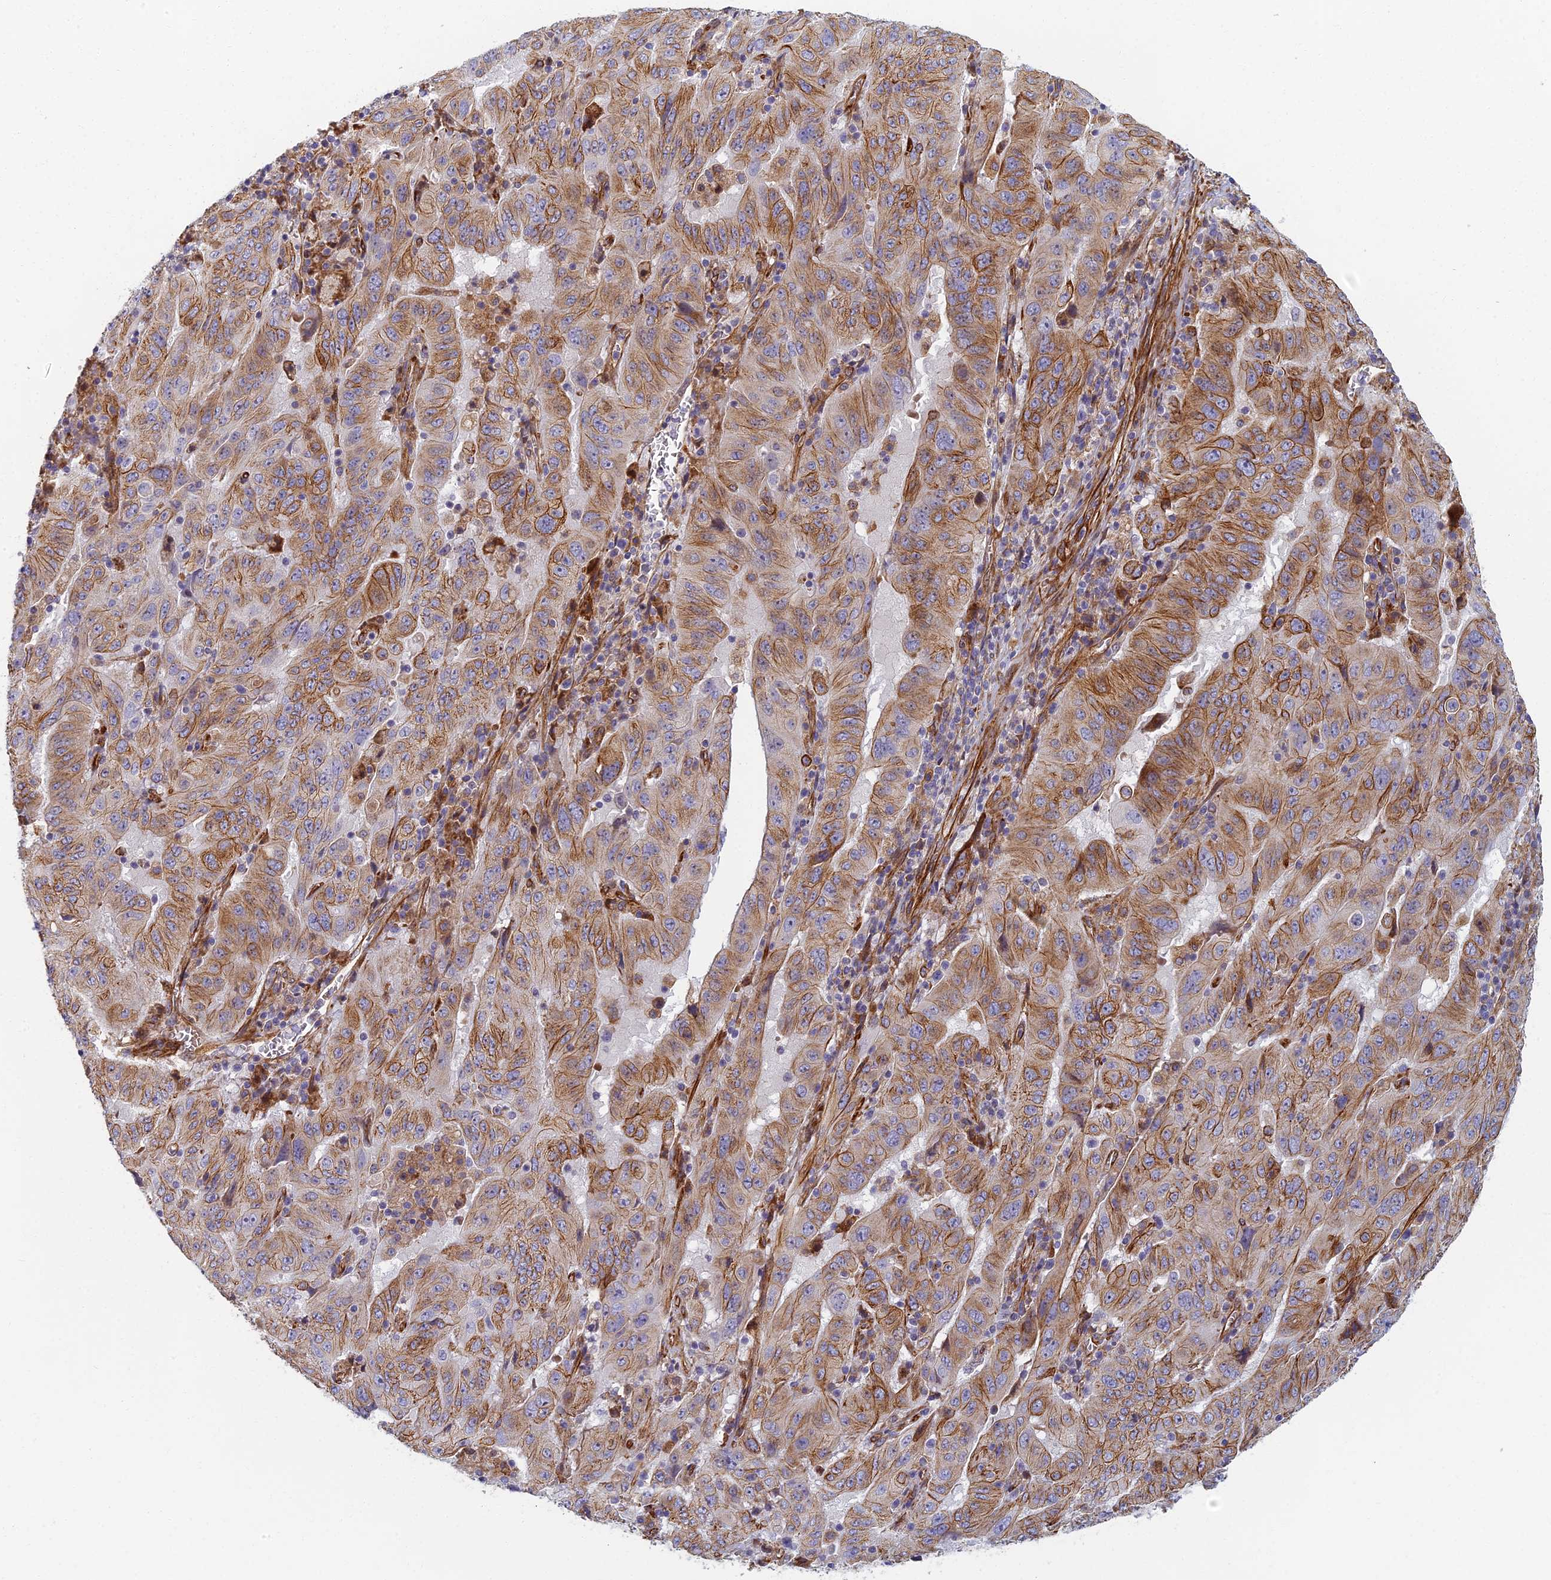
{"staining": {"intensity": "moderate", "quantity": ">75%", "location": "cytoplasmic/membranous"}, "tissue": "pancreatic cancer", "cell_type": "Tumor cells", "image_type": "cancer", "snomed": [{"axis": "morphology", "description": "Adenocarcinoma, NOS"}, {"axis": "topography", "description": "Pancreas"}], "caption": "Pancreatic adenocarcinoma was stained to show a protein in brown. There is medium levels of moderate cytoplasmic/membranous staining in approximately >75% of tumor cells.", "gene": "ABCB10", "patient": {"sex": "male", "age": 63}}